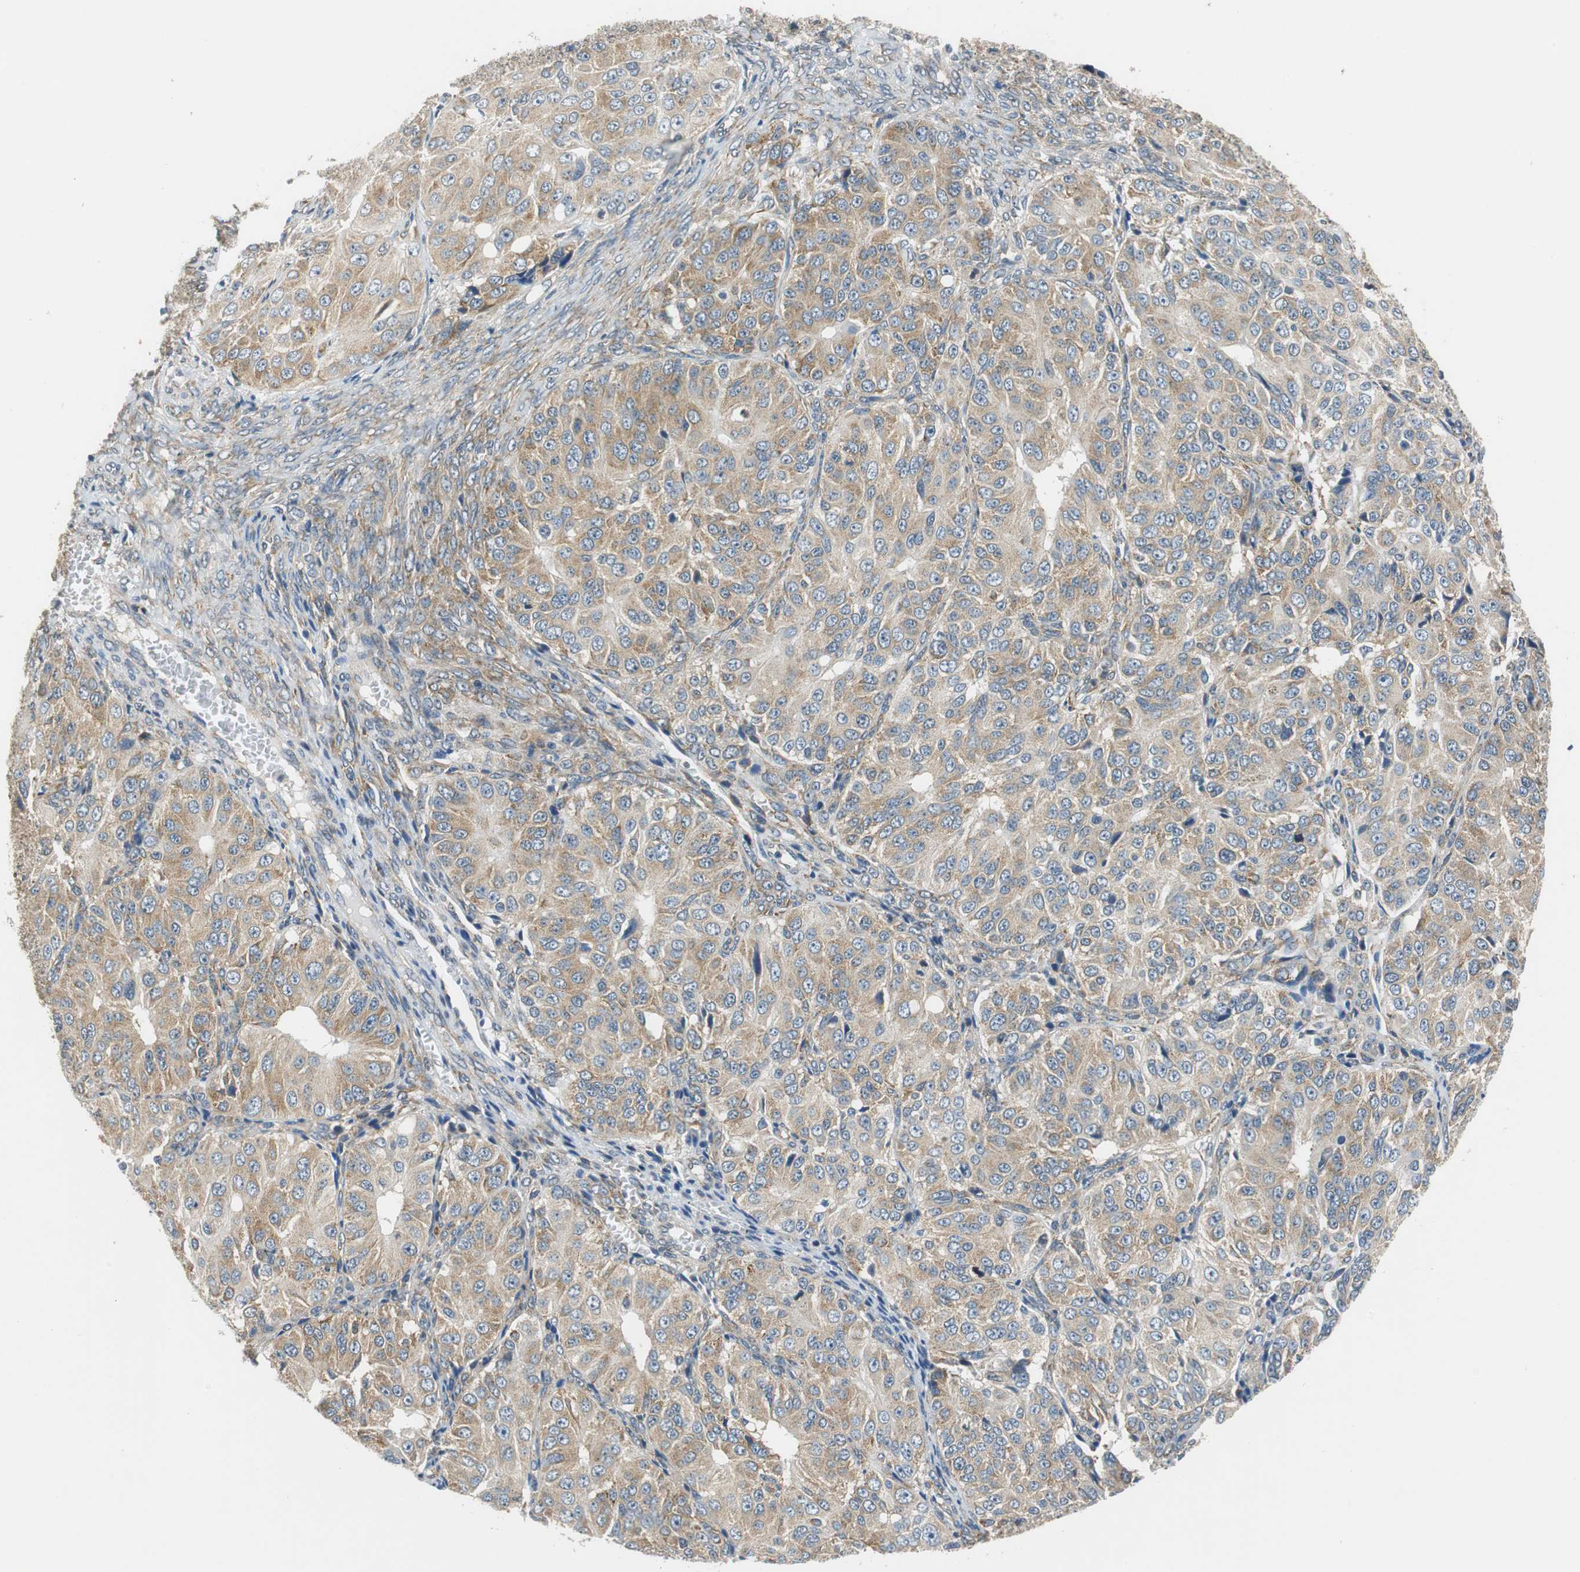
{"staining": {"intensity": "moderate", "quantity": ">75%", "location": "cytoplasmic/membranous"}, "tissue": "ovarian cancer", "cell_type": "Tumor cells", "image_type": "cancer", "snomed": [{"axis": "morphology", "description": "Carcinoma, endometroid"}, {"axis": "topography", "description": "Ovary"}], "caption": "The micrograph displays a brown stain indicating the presence of a protein in the cytoplasmic/membranous of tumor cells in ovarian cancer (endometroid carcinoma).", "gene": "CNOT3", "patient": {"sex": "female", "age": 51}}